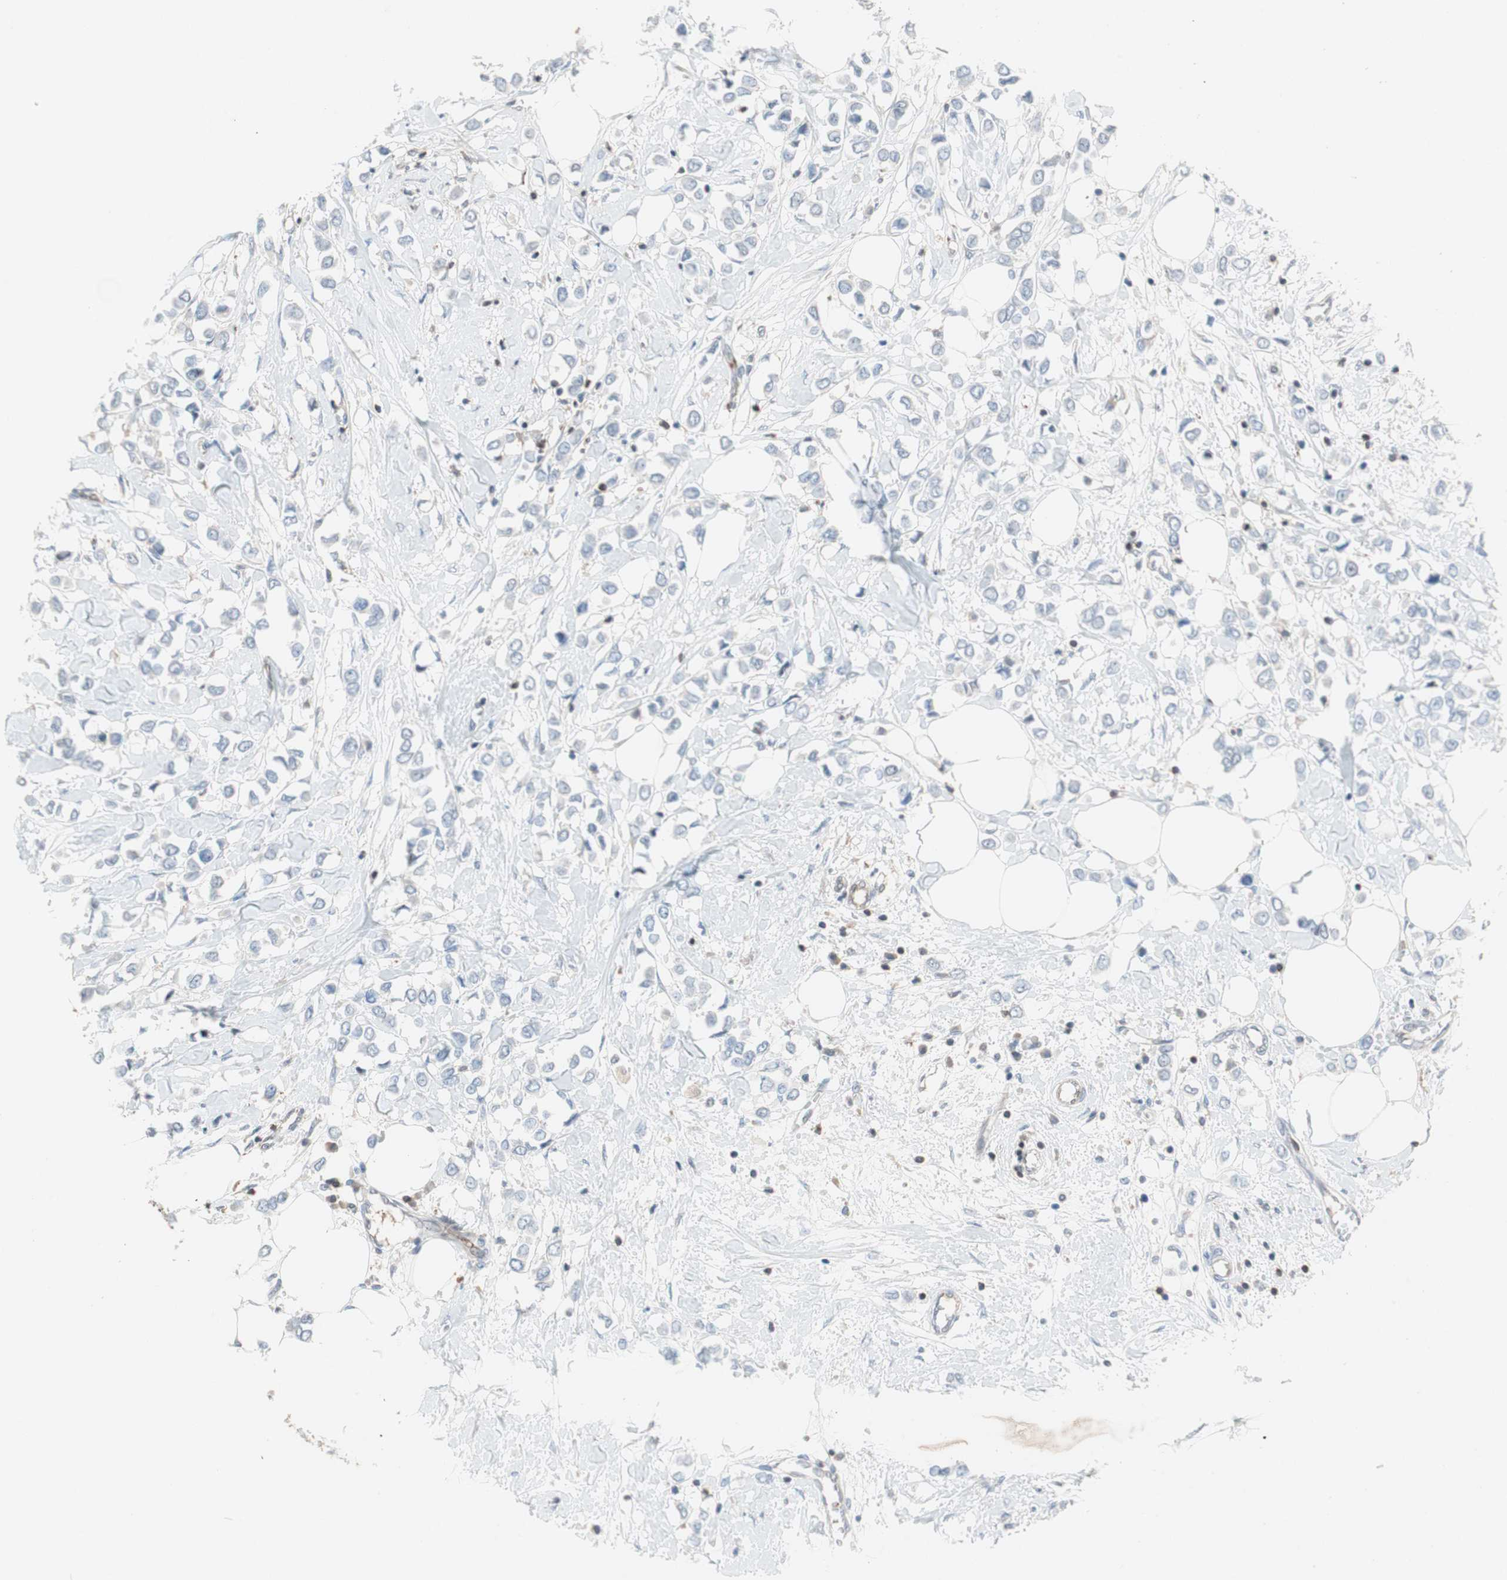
{"staining": {"intensity": "negative", "quantity": "none", "location": "none"}, "tissue": "breast cancer", "cell_type": "Tumor cells", "image_type": "cancer", "snomed": [{"axis": "morphology", "description": "Lobular carcinoma"}, {"axis": "topography", "description": "Breast"}], "caption": "This is an immunohistochemistry micrograph of human lobular carcinoma (breast). There is no staining in tumor cells.", "gene": "GALT", "patient": {"sex": "female", "age": 51}}